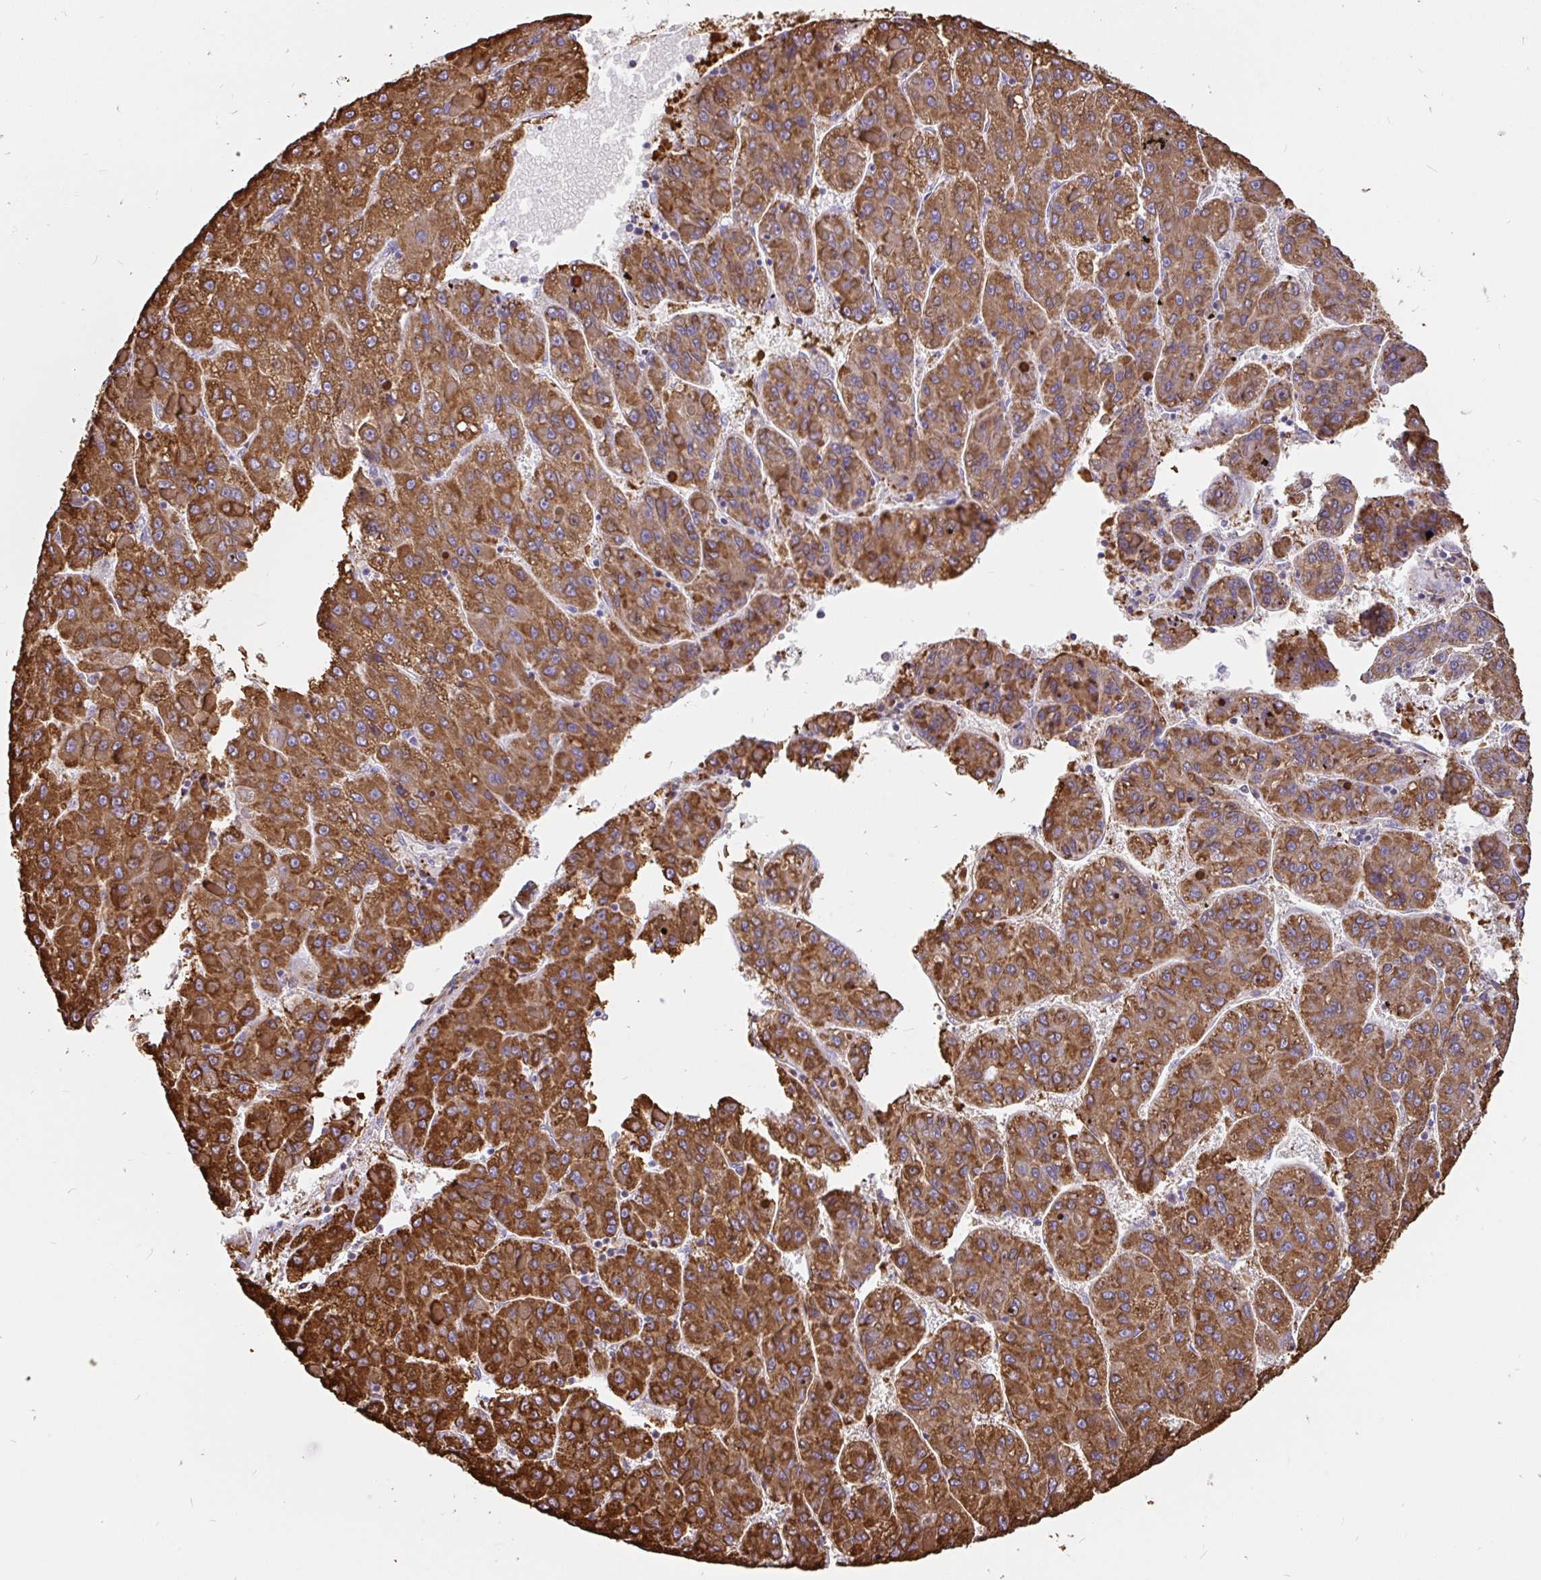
{"staining": {"intensity": "strong", "quantity": ">75%", "location": "cytoplasmic/membranous"}, "tissue": "liver cancer", "cell_type": "Tumor cells", "image_type": "cancer", "snomed": [{"axis": "morphology", "description": "Carcinoma, Hepatocellular, NOS"}, {"axis": "topography", "description": "Liver"}], "caption": "There is high levels of strong cytoplasmic/membranous expression in tumor cells of liver cancer, as demonstrated by immunohistochemical staining (brown color).", "gene": "EML5", "patient": {"sex": "female", "age": 82}}